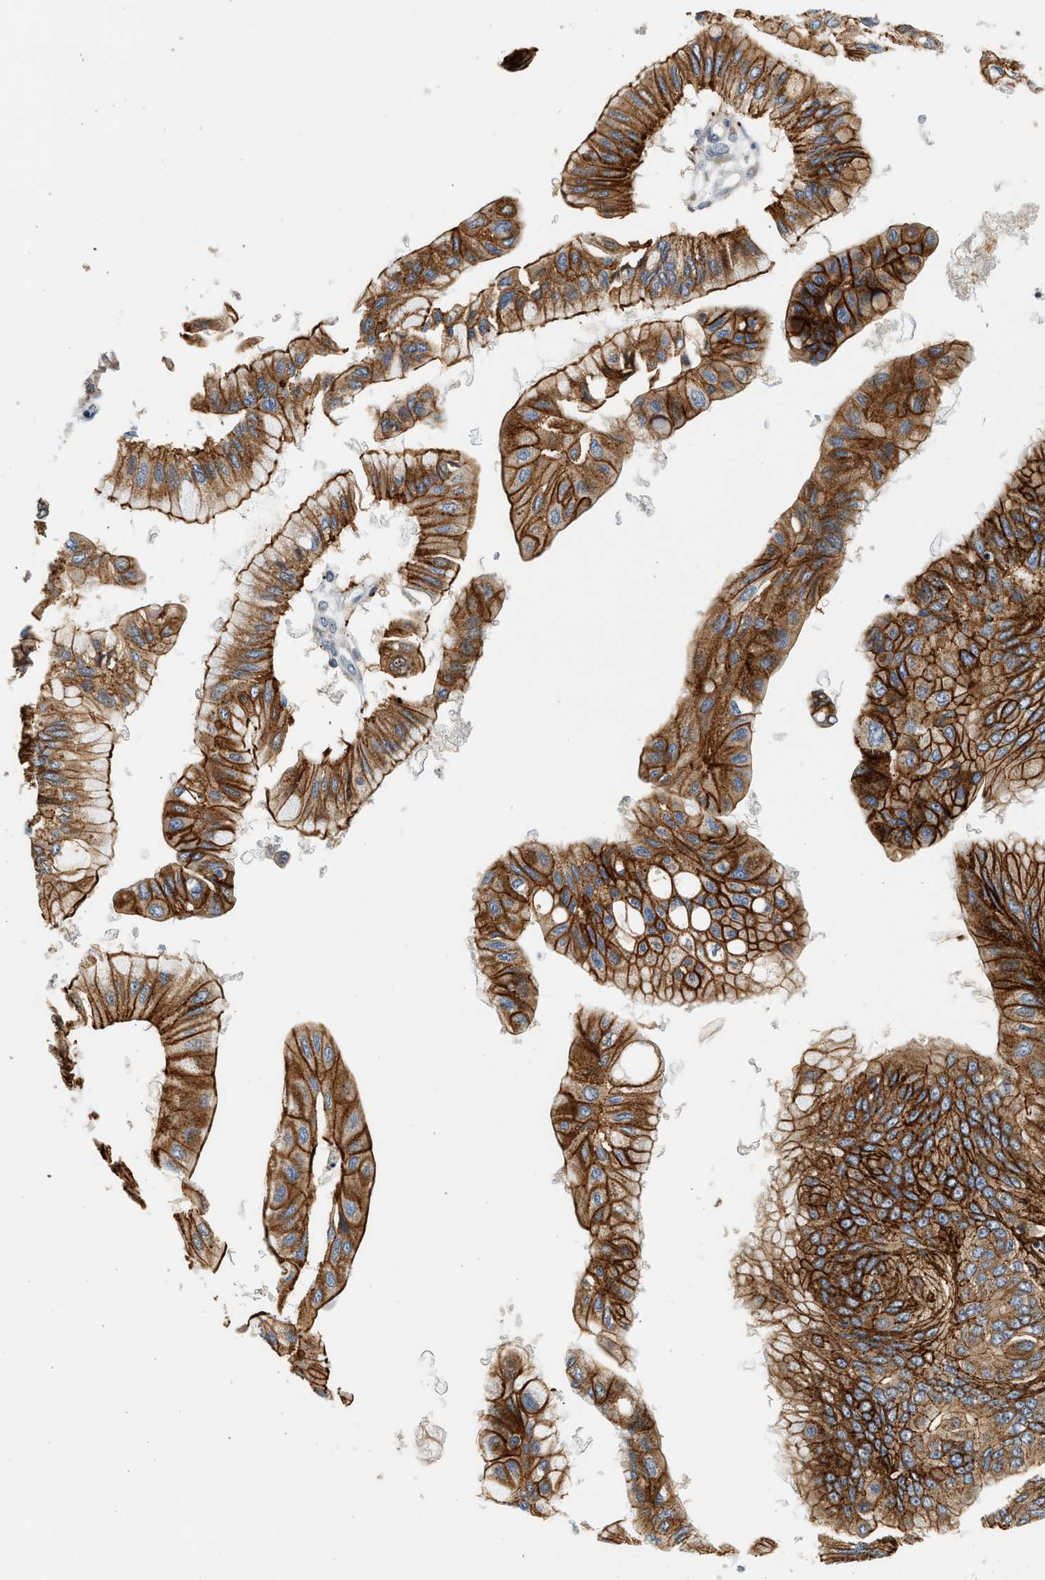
{"staining": {"intensity": "strong", "quantity": ">75%", "location": "cytoplasmic/membranous"}, "tissue": "pancreatic cancer", "cell_type": "Tumor cells", "image_type": "cancer", "snomed": [{"axis": "morphology", "description": "Adenocarcinoma, NOS"}, {"axis": "topography", "description": "Pancreas"}], "caption": "Pancreatic cancer (adenocarcinoma) stained with a brown dye shows strong cytoplasmic/membranous positive expression in approximately >75% of tumor cells.", "gene": "NRSN2", "patient": {"sex": "female", "age": 77}}